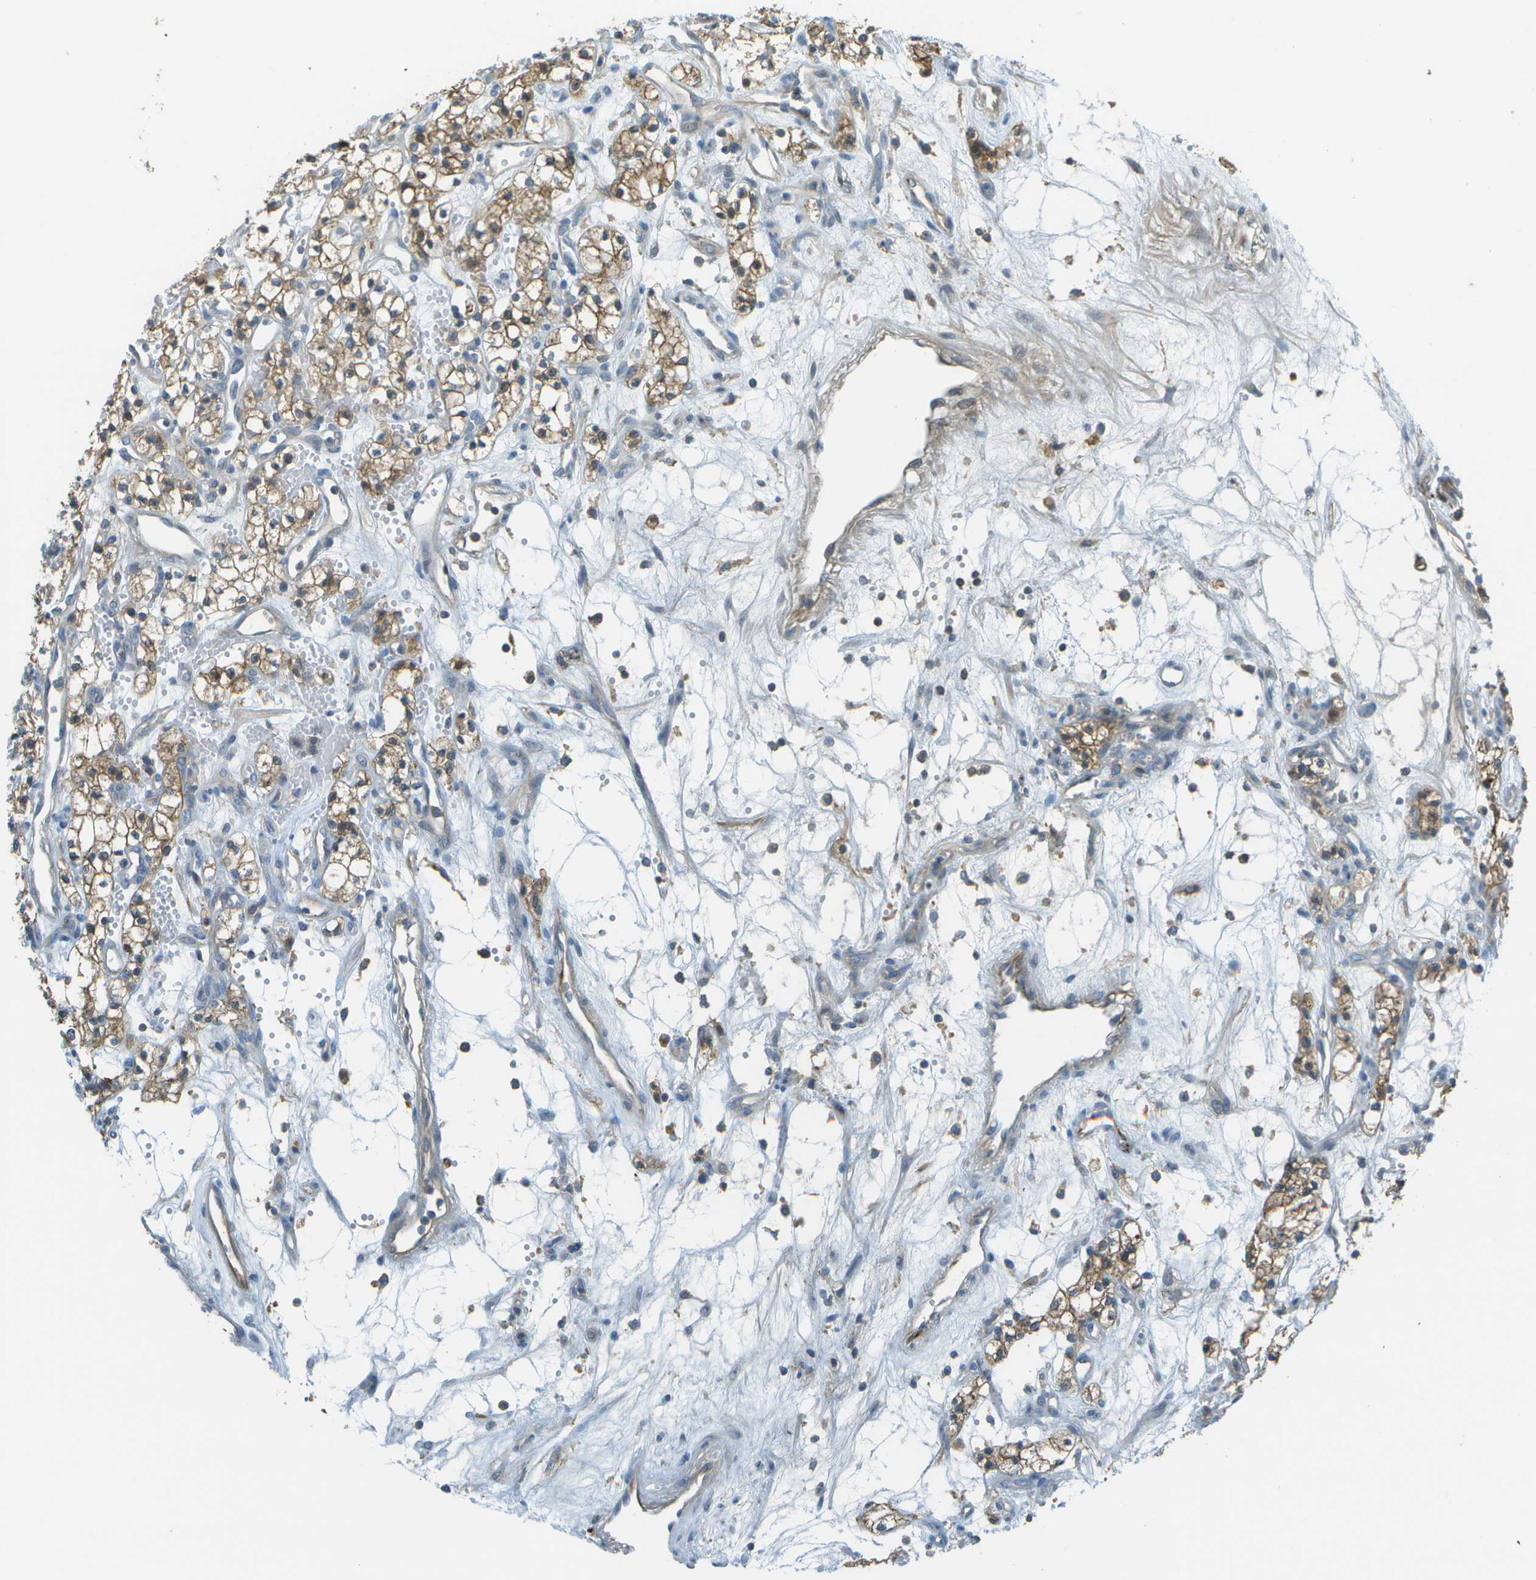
{"staining": {"intensity": "moderate", "quantity": ">75%", "location": "cytoplasmic/membranous"}, "tissue": "renal cancer", "cell_type": "Tumor cells", "image_type": "cancer", "snomed": [{"axis": "morphology", "description": "Adenocarcinoma, NOS"}, {"axis": "topography", "description": "Kidney"}], "caption": "Immunohistochemical staining of renal adenocarcinoma exhibits medium levels of moderate cytoplasmic/membranous protein positivity in approximately >75% of tumor cells.", "gene": "LRRC66", "patient": {"sex": "male", "age": 59}}